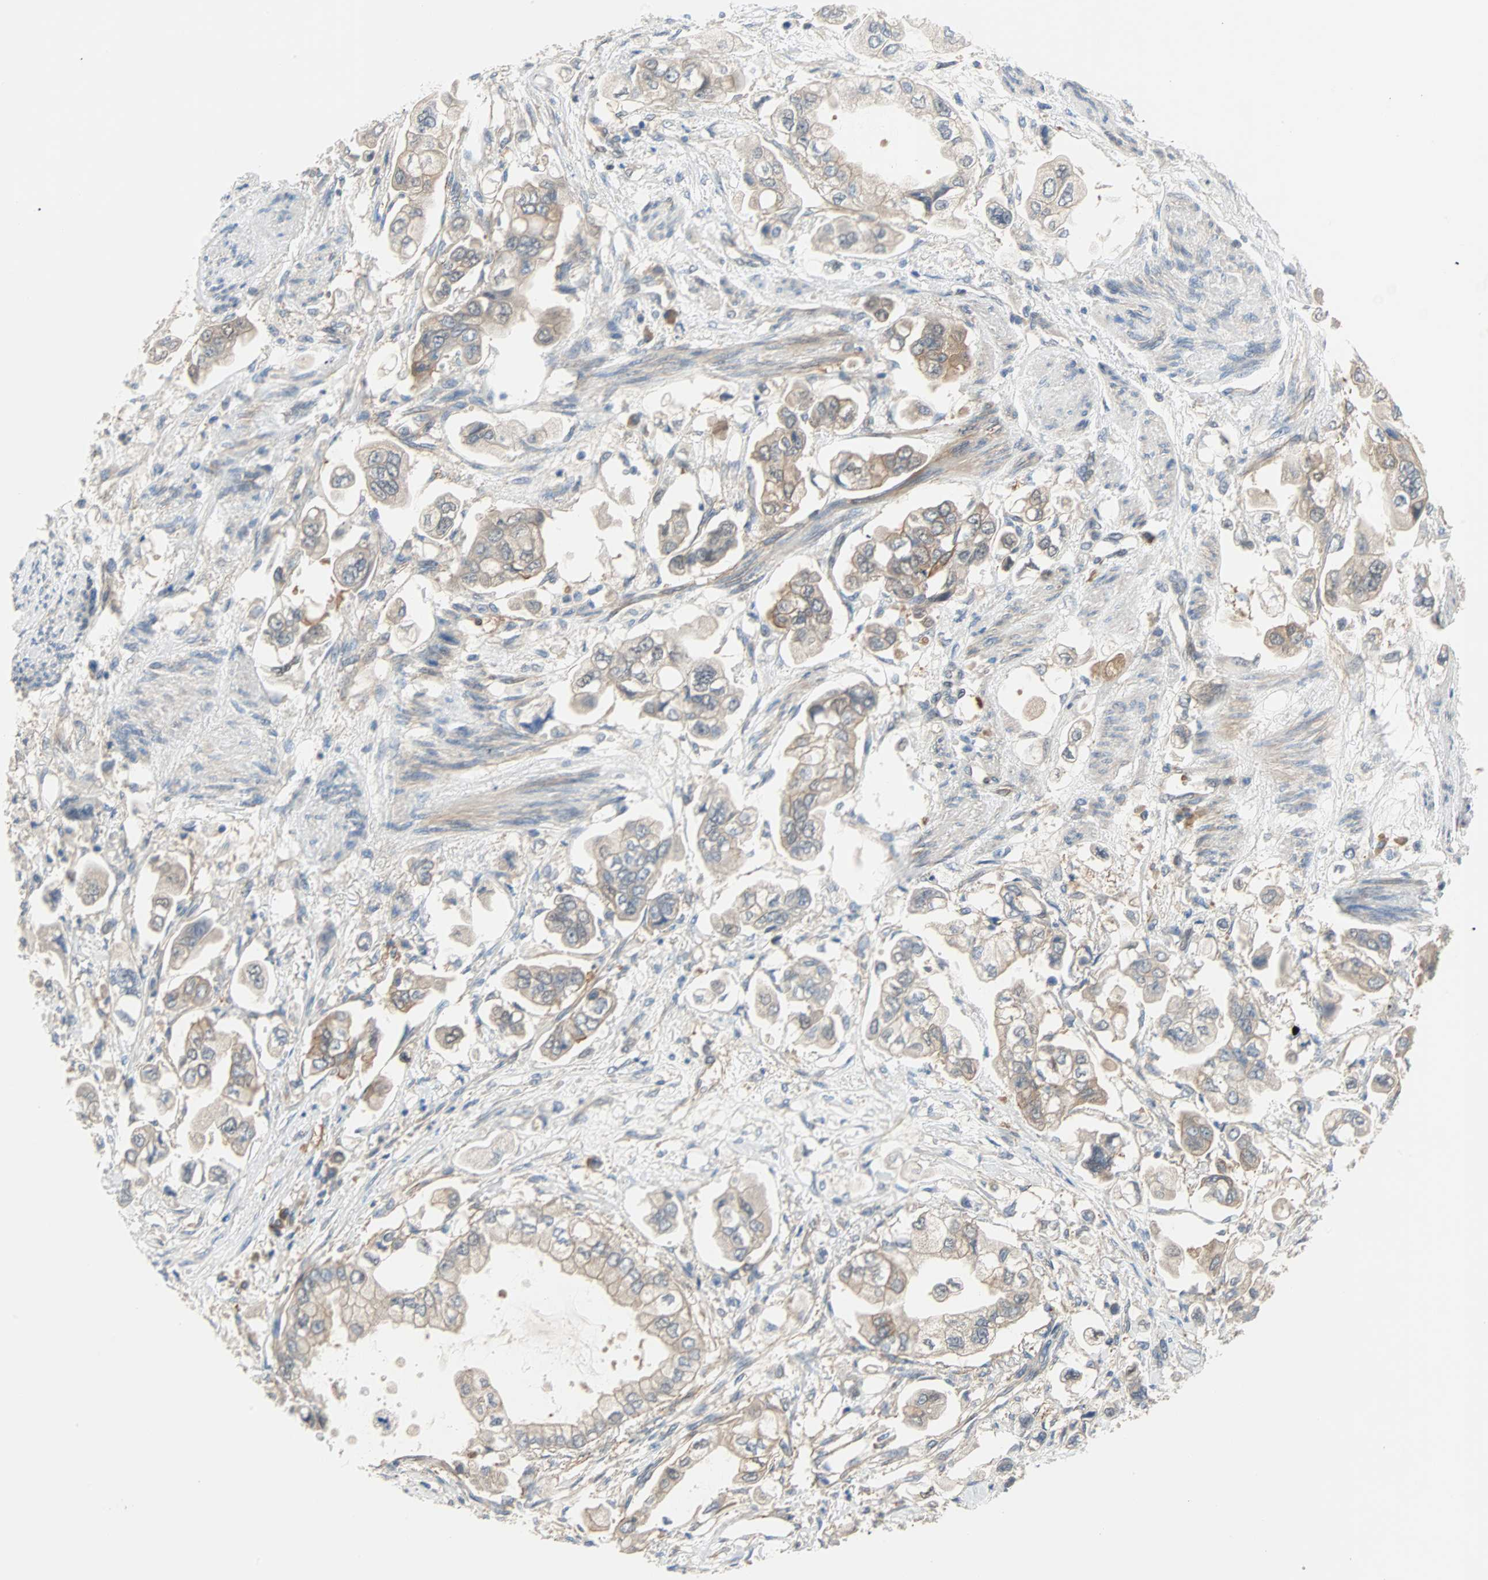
{"staining": {"intensity": "weak", "quantity": ">75%", "location": "cytoplasmic/membranous"}, "tissue": "stomach cancer", "cell_type": "Tumor cells", "image_type": "cancer", "snomed": [{"axis": "morphology", "description": "Adenocarcinoma, NOS"}, {"axis": "topography", "description": "Stomach"}], "caption": "IHC (DAB (3,3'-diaminobenzidine)) staining of stomach adenocarcinoma demonstrates weak cytoplasmic/membranous protein expression in about >75% of tumor cells.", "gene": "TNFRSF12A", "patient": {"sex": "male", "age": 62}}